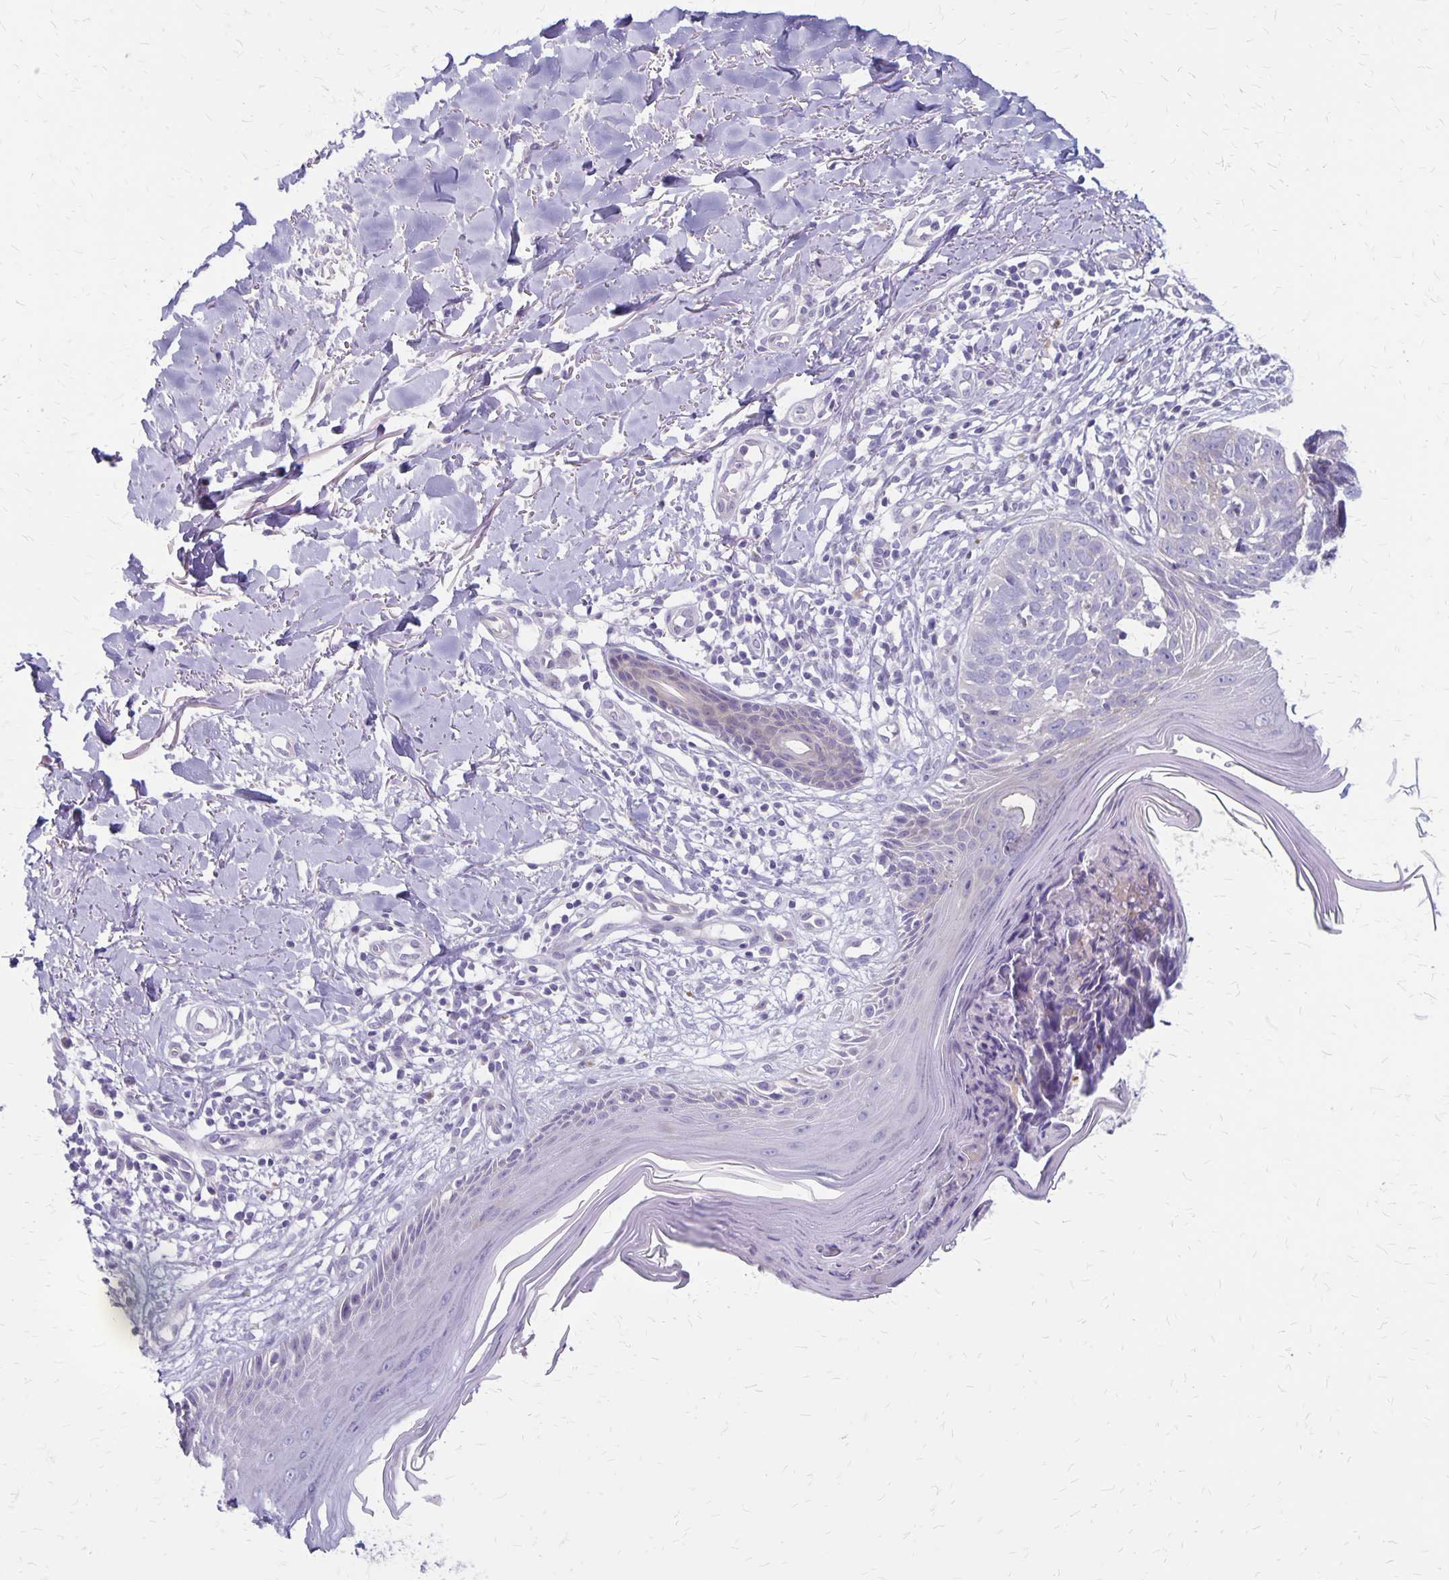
{"staining": {"intensity": "negative", "quantity": "none", "location": "none"}, "tissue": "skin cancer", "cell_type": "Tumor cells", "image_type": "cancer", "snomed": [{"axis": "morphology", "description": "Basal cell carcinoma"}, {"axis": "topography", "description": "Skin"}], "caption": "Tumor cells are negative for brown protein staining in skin cancer.", "gene": "HOMER1", "patient": {"sex": "female", "age": 45}}